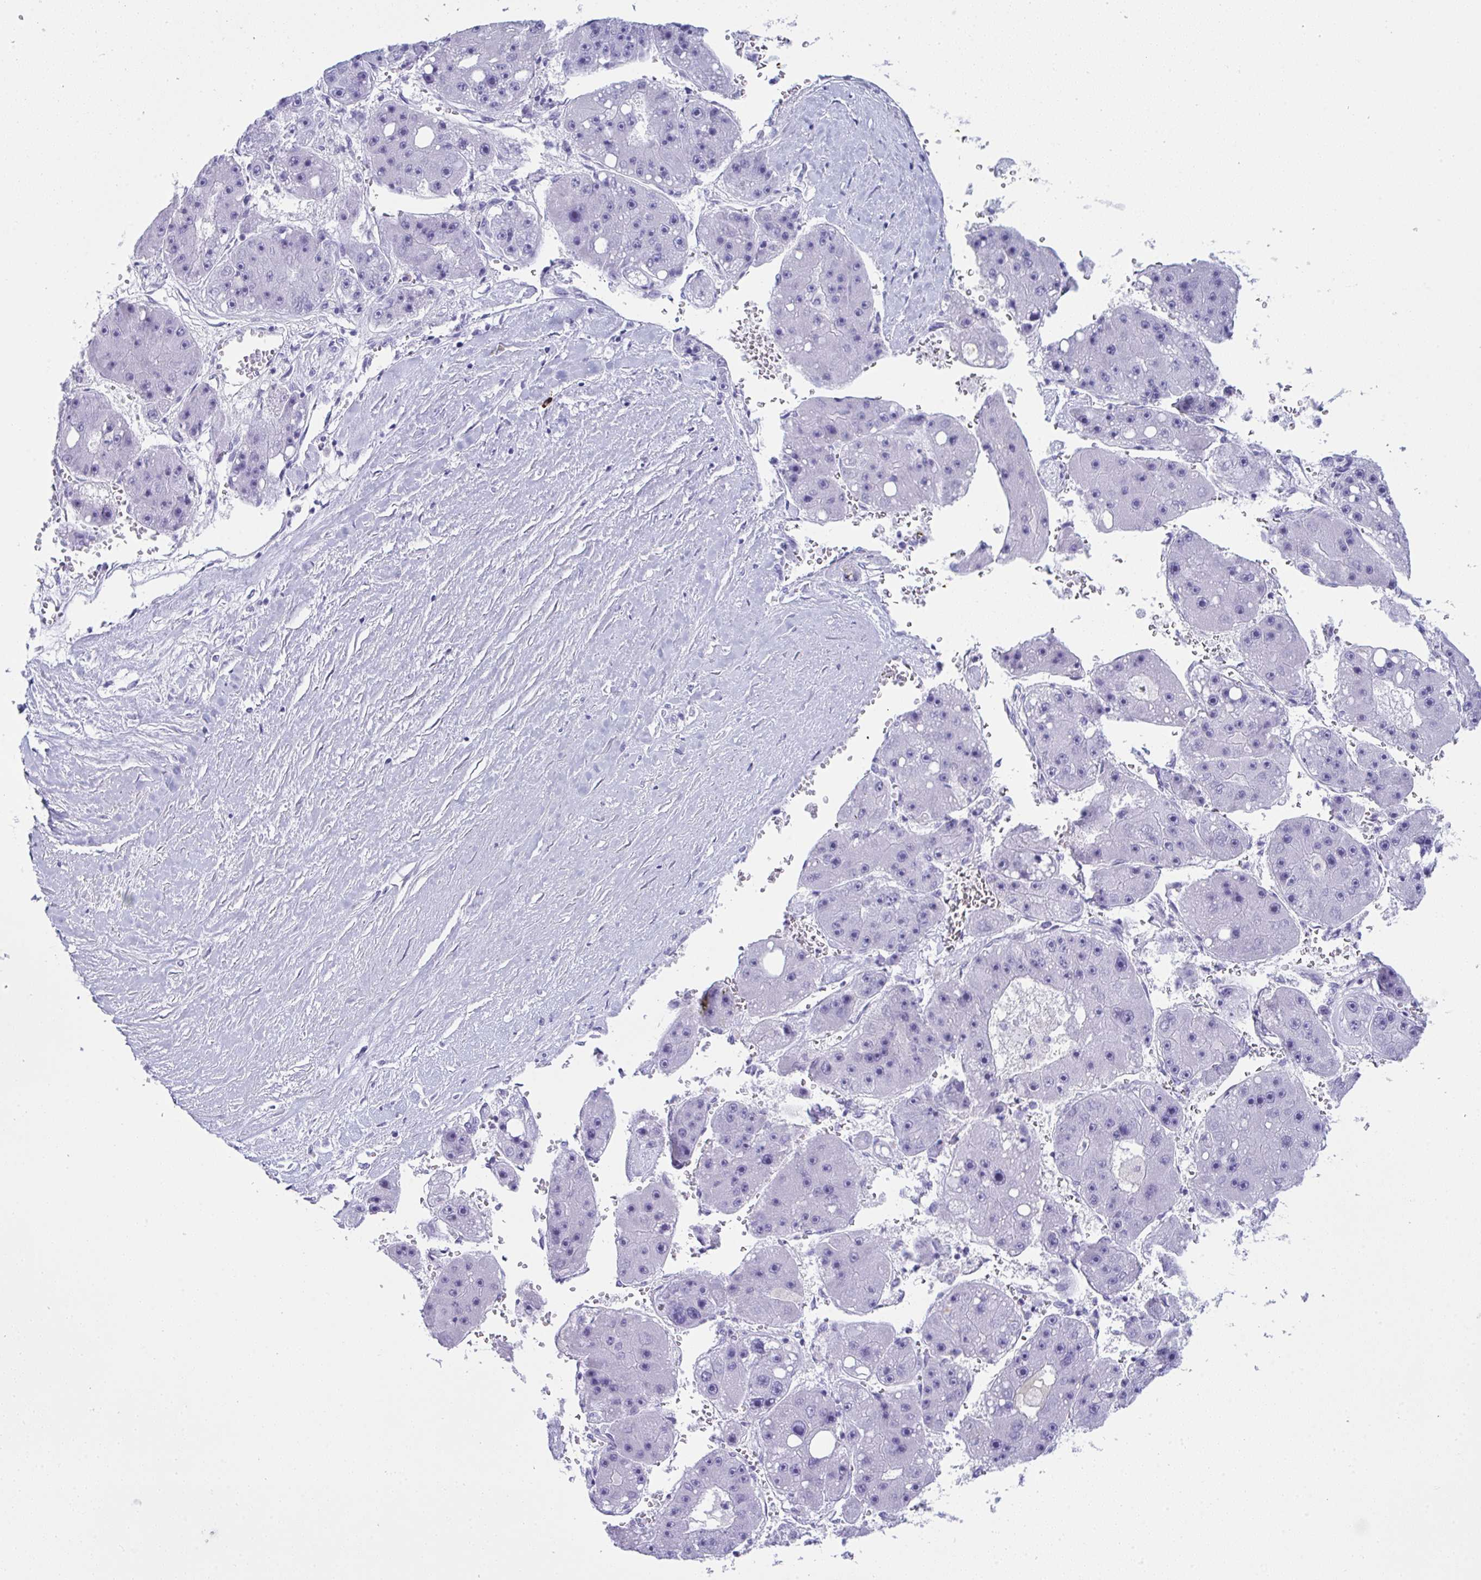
{"staining": {"intensity": "negative", "quantity": "none", "location": "none"}, "tissue": "liver cancer", "cell_type": "Tumor cells", "image_type": "cancer", "snomed": [{"axis": "morphology", "description": "Carcinoma, Hepatocellular, NOS"}, {"axis": "topography", "description": "Liver"}], "caption": "Immunohistochemical staining of liver cancer demonstrates no significant expression in tumor cells.", "gene": "JCHAIN", "patient": {"sex": "female", "age": 61}}